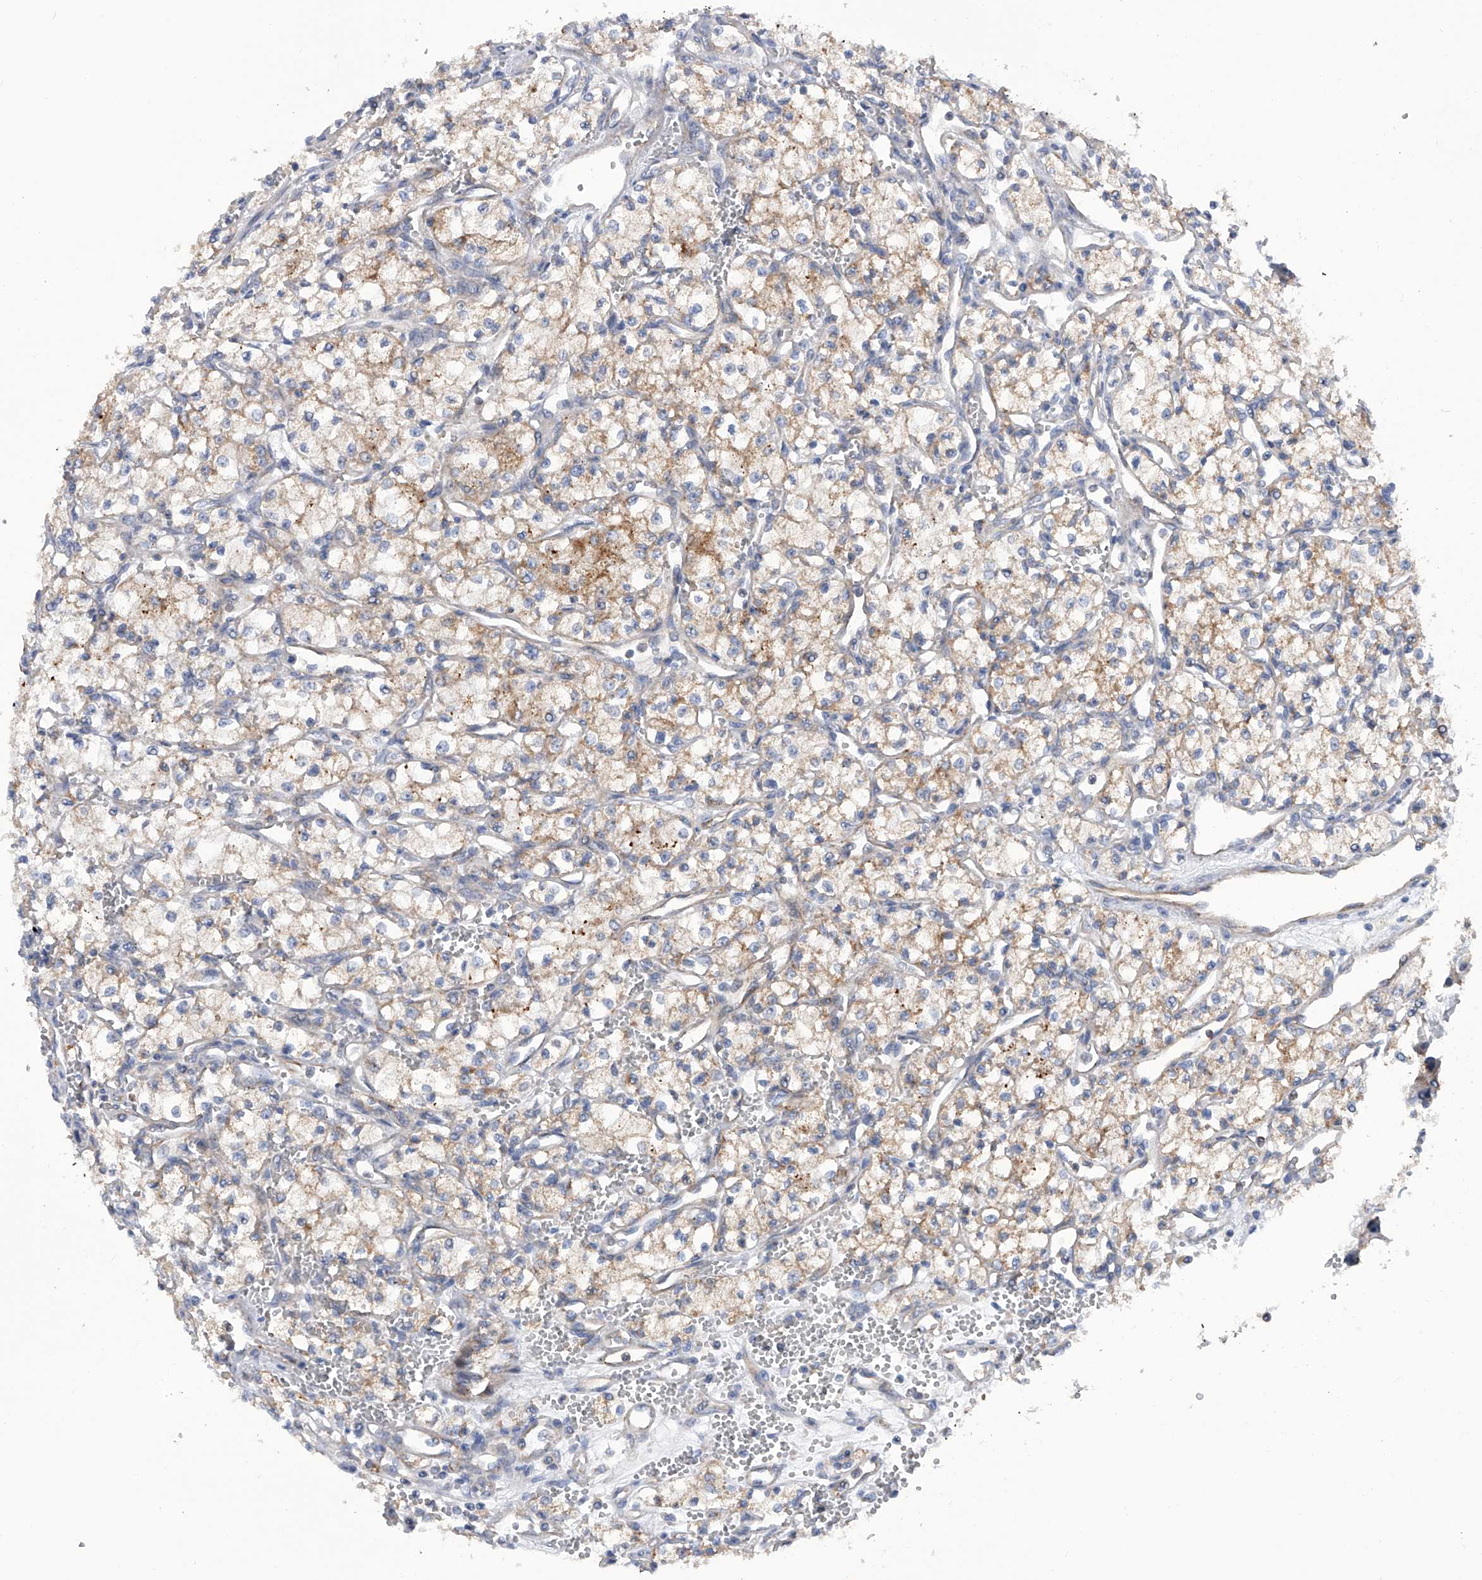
{"staining": {"intensity": "moderate", "quantity": "25%-75%", "location": "cytoplasmic/membranous"}, "tissue": "renal cancer", "cell_type": "Tumor cells", "image_type": "cancer", "snomed": [{"axis": "morphology", "description": "Adenocarcinoma, NOS"}, {"axis": "topography", "description": "Kidney"}], "caption": "A photomicrograph of renal cancer stained for a protein demonstrates moderate cytoplasmic/membranous brown staining in tumor cells. (Brightfield microscopy of DAB IHC at high magnification).", "gene": "MLYCD", "patient": {"sex": "male", "age": 59}}